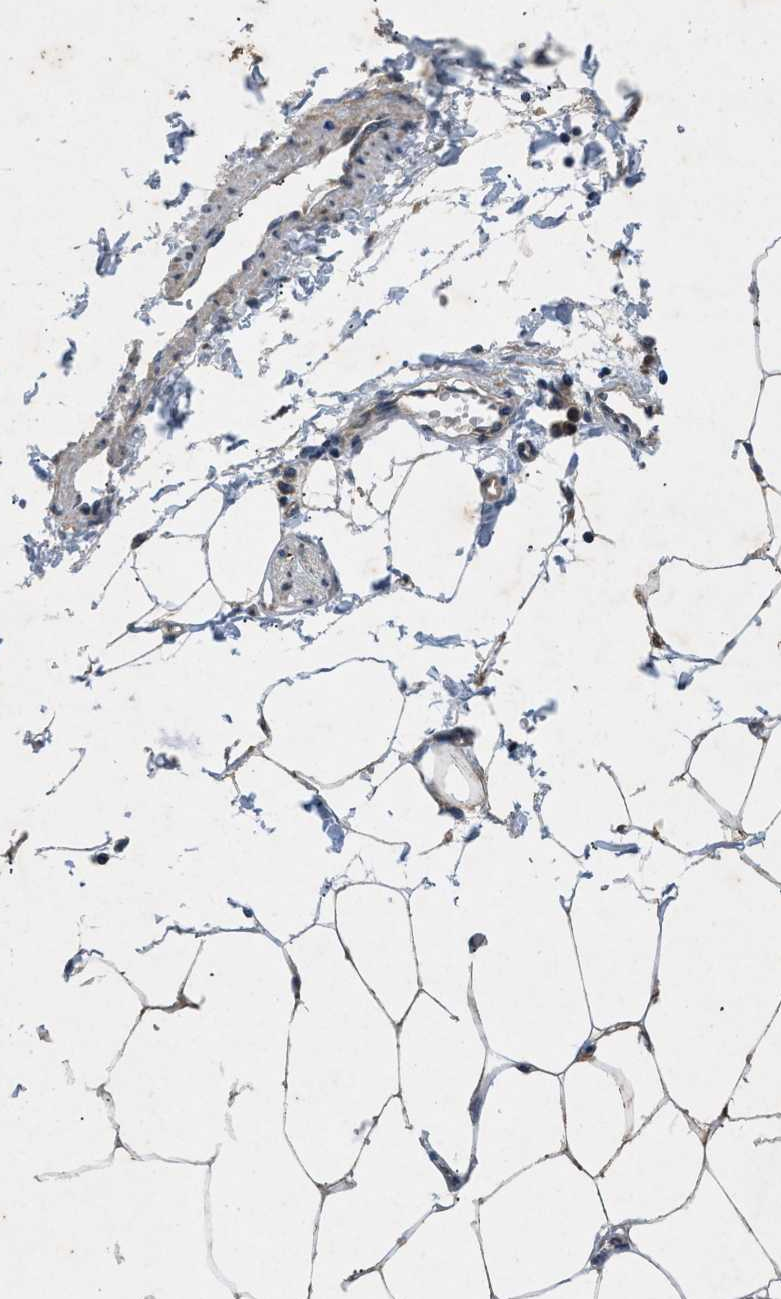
{"staining": {"intensity": "moderate", "quantity": "25%-75%", "location": "cytoplasmic/membranous"}, "tissue": "adipose tissue", "cell_type": "Adipocytes", "image_type": "normal", "snomed": [{"axis": "morphology", "description": "Normal tissue, NOS"}, {"axis": "morphology", "description": "Adenocarcinoma, NOS"}, {"axis": "topography", "description": "Colon"}, {"axis": "topography", "description": "Peripheral nerve tissue"}], "caption": "Immunohistochemical staining of benign human adipose tissue displays 25%-75% levels of moderate cytoplasmic/membranous protein staining in about 25%-75% of adipocytes.", "gene": "PRKG2", "patient": {"sex": "male", "age": 14}}